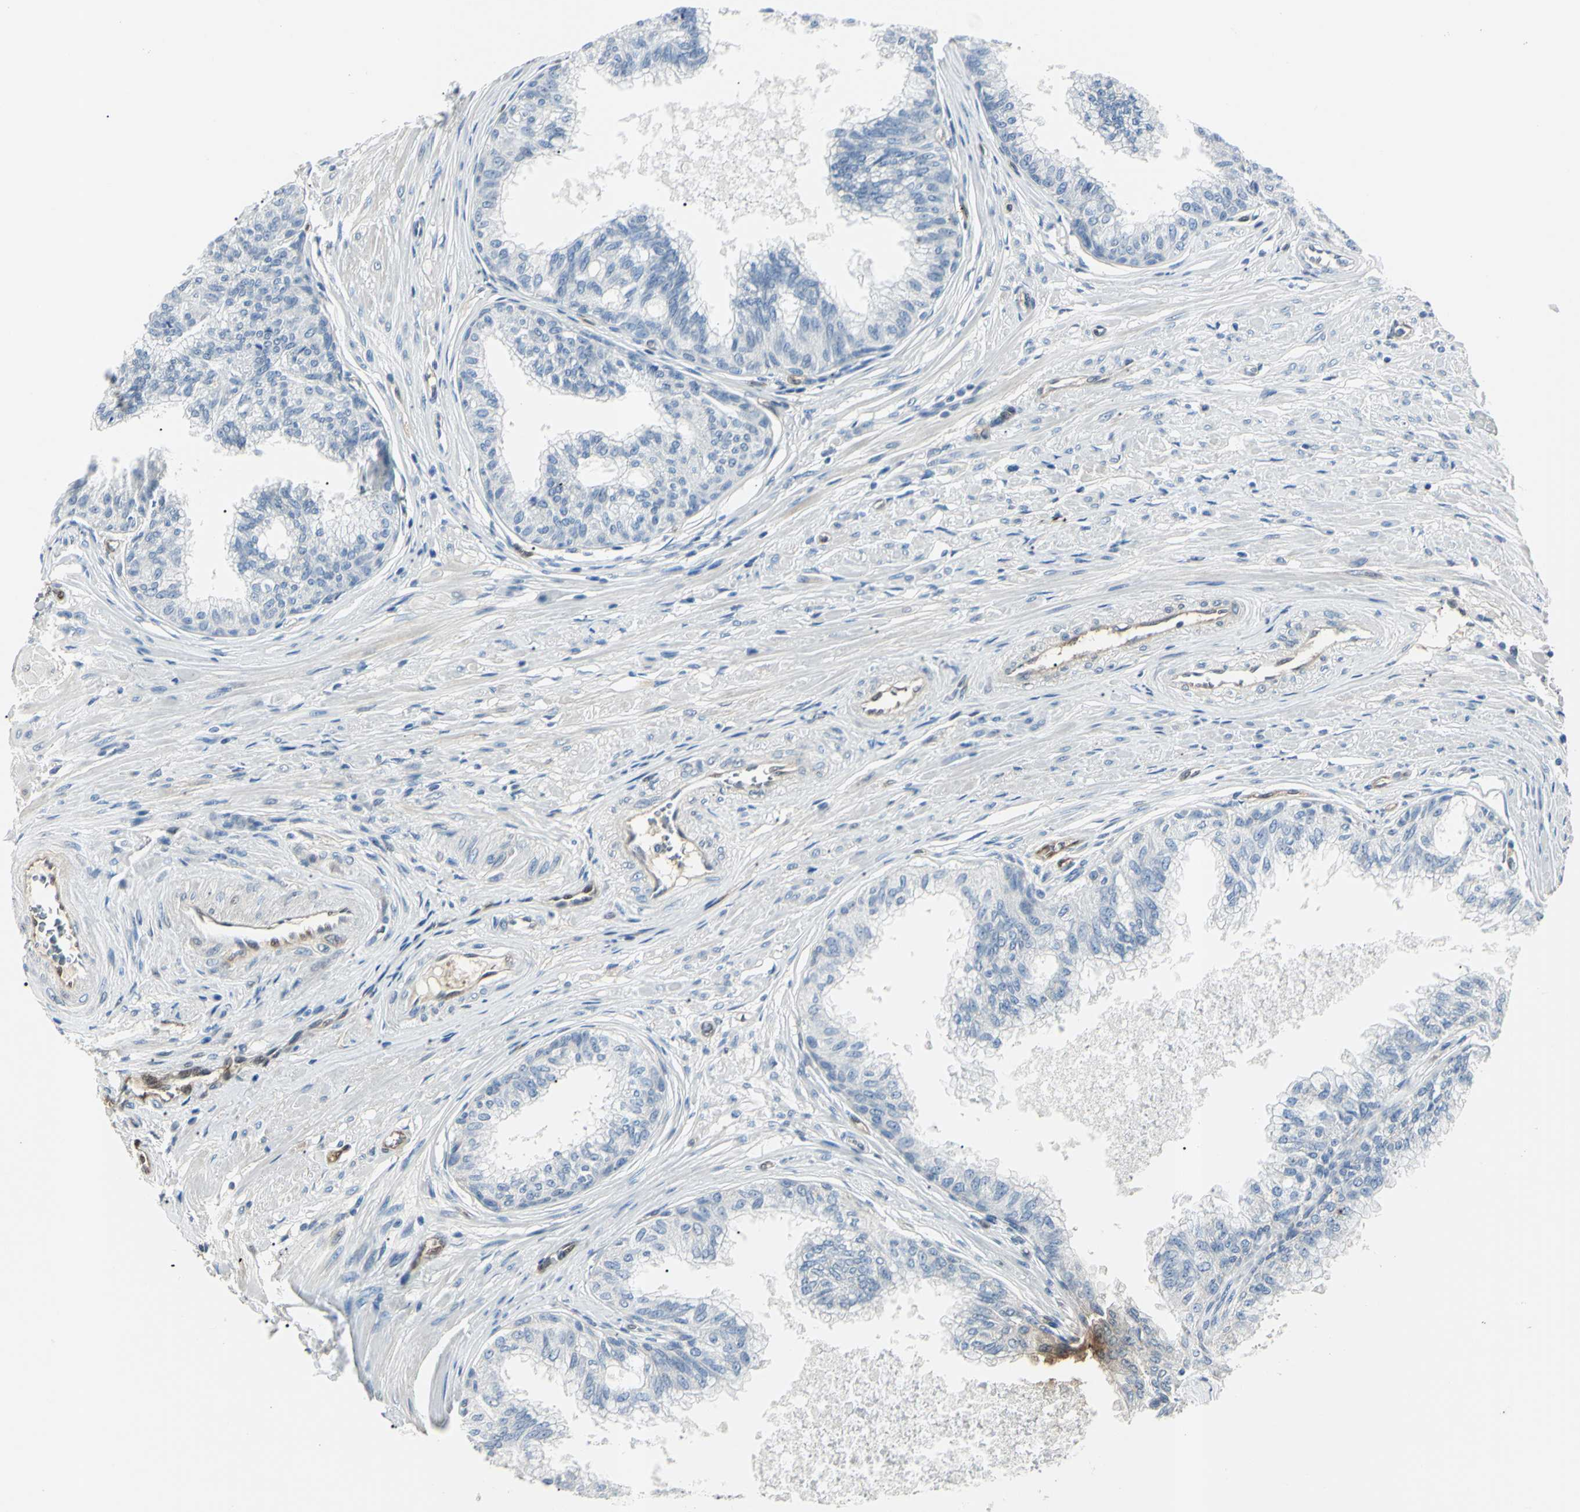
{"staining": {"intensity": "negative", "quantity": "none", "location": "none"}, "tissue": "prostate", "cell_type": "Glandular cells", "image_type": "normal", "snomed": [{"axis": "morphology", "description": "Normal tissue, NOS"}, {"axis": "topography", "description": "Prostate"}, {"axis": "topography", "description": "Seminal veicle"}], "caption": "High power microscopy micrograph of an immunohistochemistry photomicrograph of unremarkable prostate, revealing no significant staining in glandular cells.", "gene": "AKR1C3", "patient": {"sex": "male", "age": 60}}